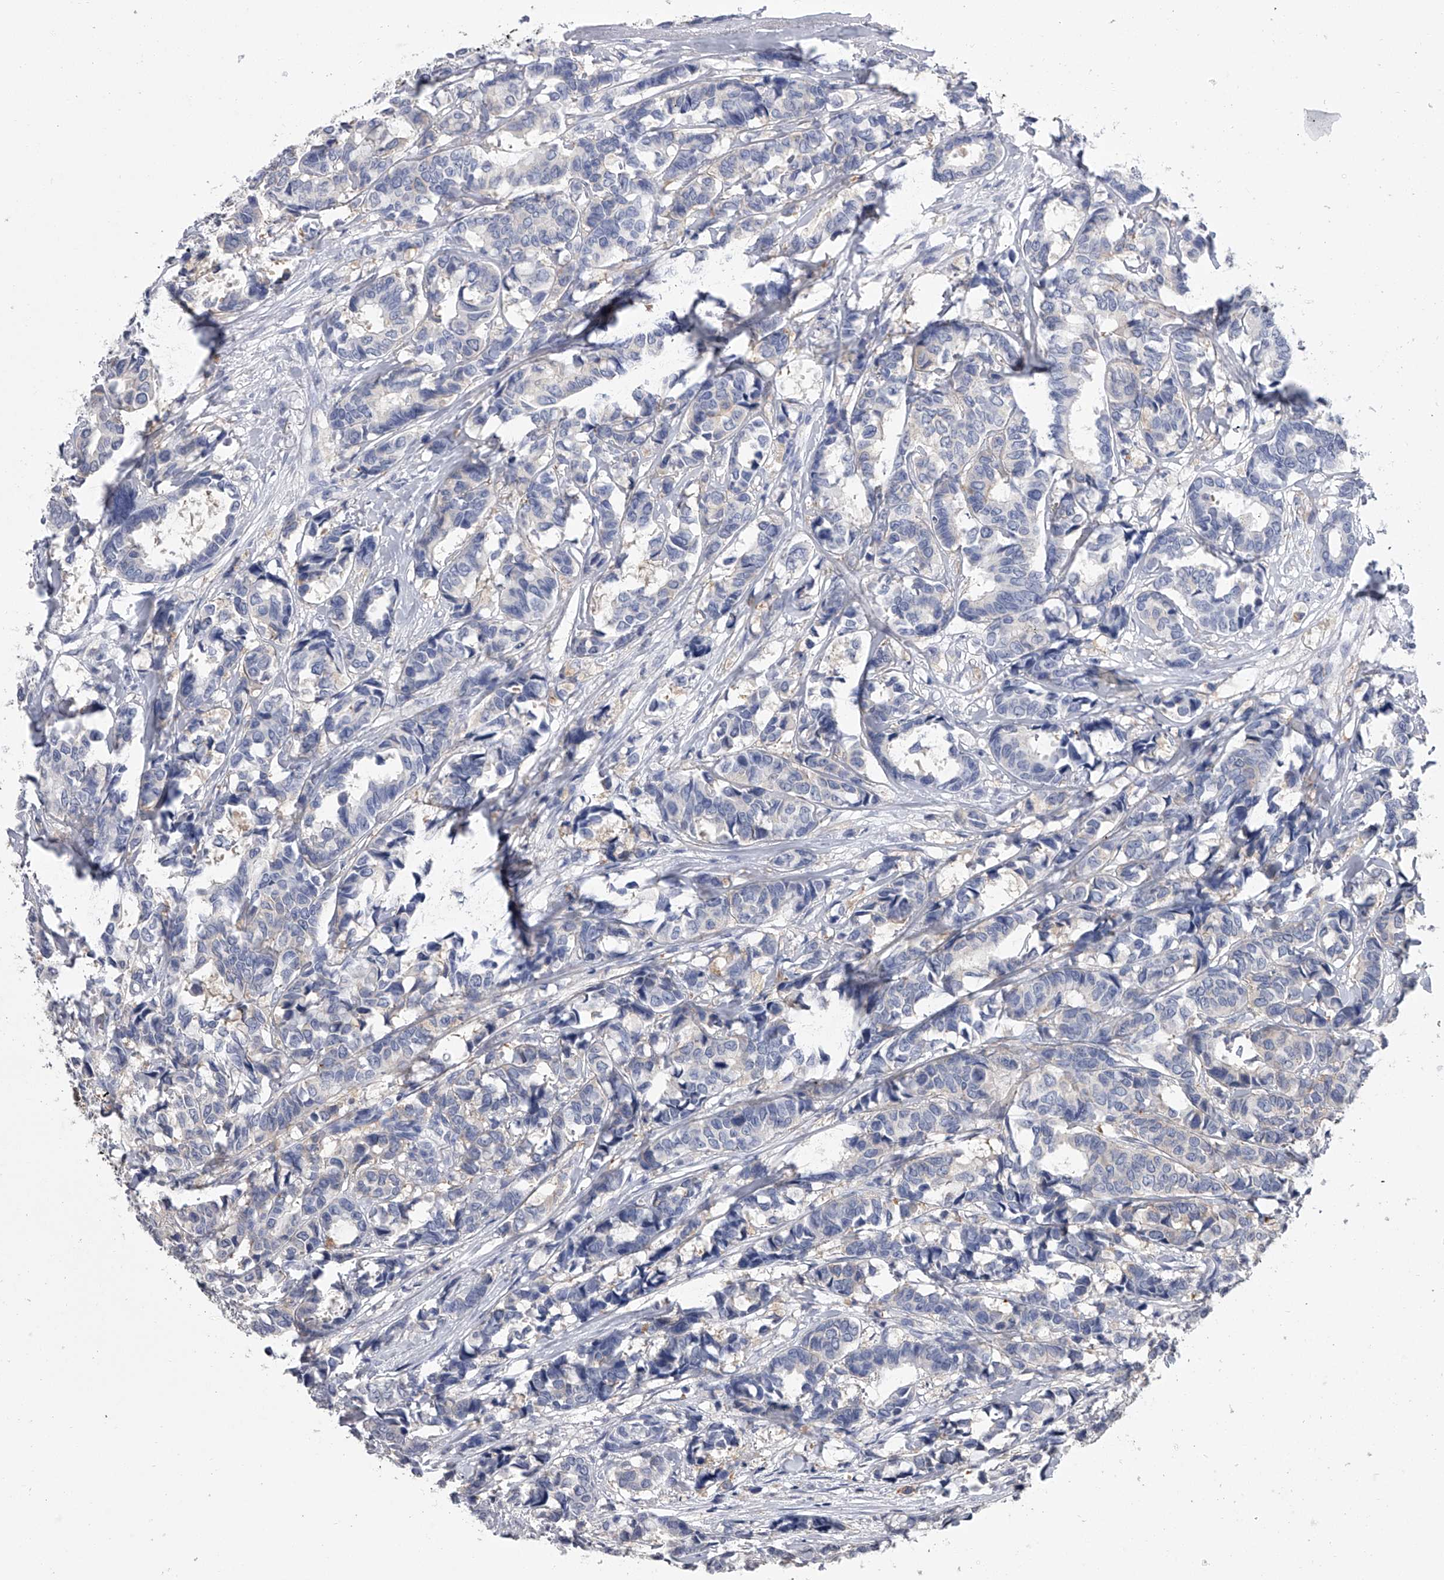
{"staining": {"intensity": "negative", "quantity": "none", "location": "none"}, "tissue": "breast cancer", "cell_type": "Tumor cells", "image_type": "cancer", "snomed": [{"axis": "morphology", "description": "Duct carcinoma"}, {"axis": "topography", "description": "Breast"}], "caption": "A photomicrograph of breast cancer (invasive ductal carcinoma) stained for a protein exhibits no brown staining in tumor cells.", "gene": "TASP1", "patient": {"sex": "female", "age": 87}}